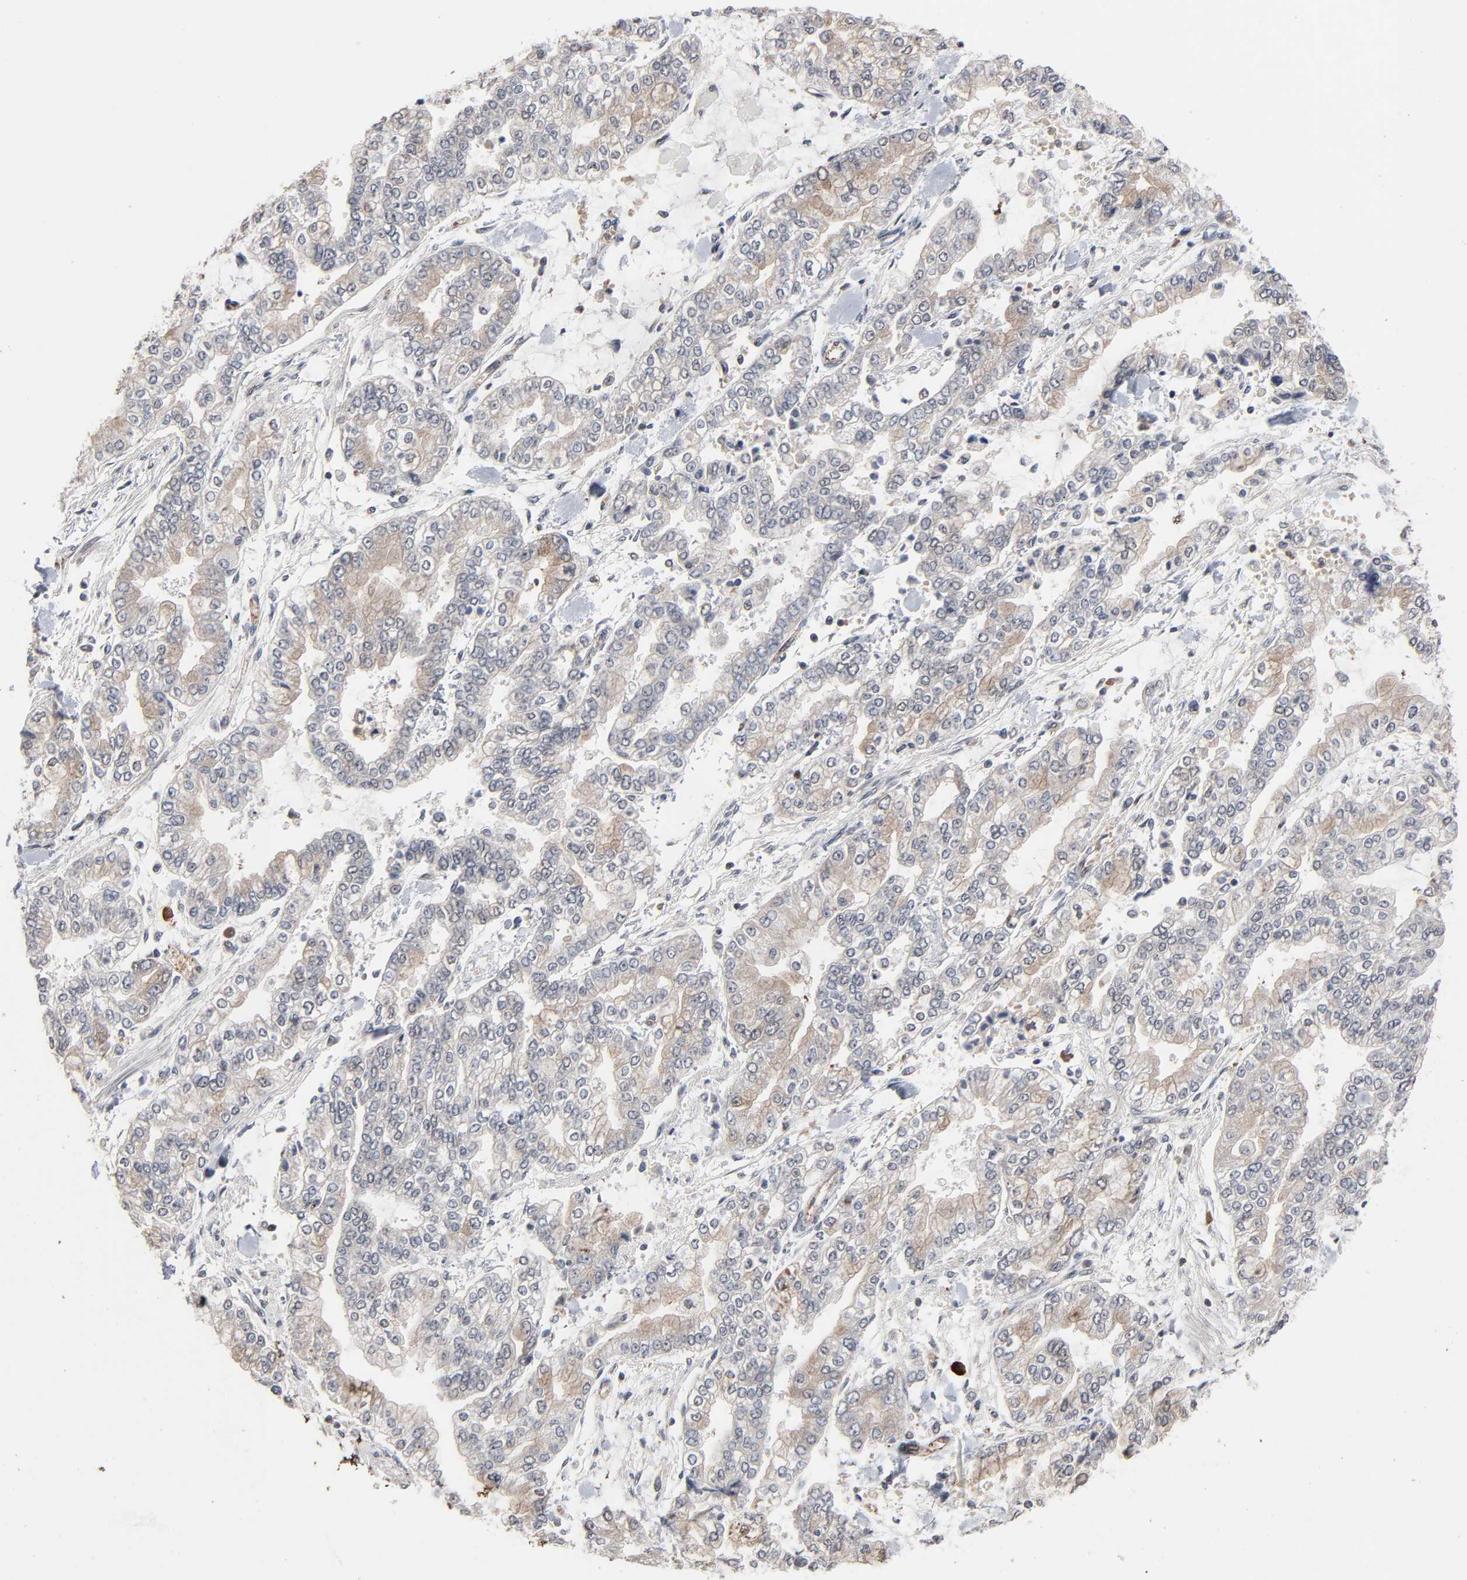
{"staining": {"intensity": "weak", "quantity": "25%-75%", "location": "cytoplasmic/membranous"}, "tissue": "stomach cancer", "cell_type": "Tumor cells", "image_type": "cancer", "snomed": [{"axis": "morphology", "description": "Normal tissue, NOS"}, {"axis": "morphology", "description": "Adenocarcinoma, NOS"}, {"axis": "topography", "description": "Stomach, upper"}, {"axis": "topography", "description": "Stomach"}], "caption": "This histopathology image exhibits immunohistochemistry (IHC) staining of stomach cancer (adenocarcinoma), with low weak cytoplasmic/membranous positivity in approximately 25%-75% of tumor cells.", "gene": "ZNF419", "patient": {"sex": "male", "age": 76}}